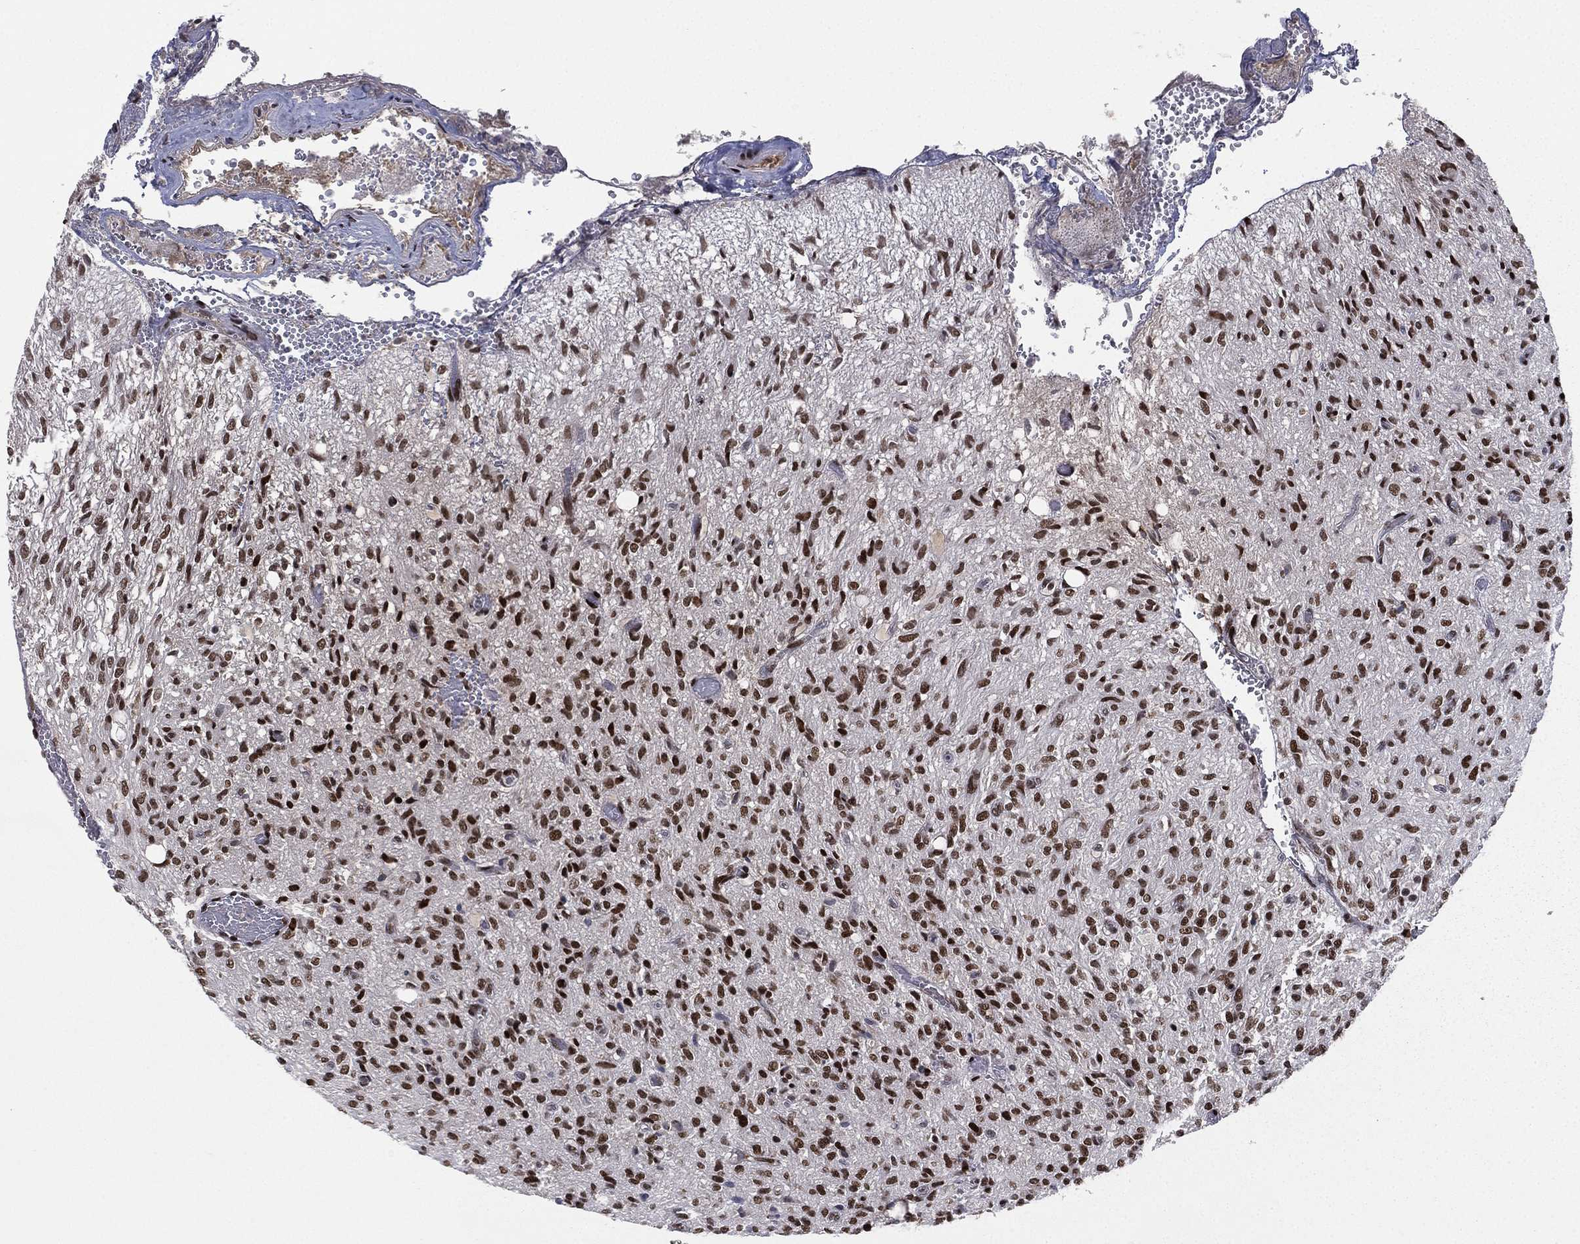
{"staining": {"intensity": "strong", "quantity": ">75%", "location": "nuclear"}, "tissue": "glioma", "cell_type": "Tumor cells", "image_type": "cancer", "snomed": [{"axis": "morphology", "description": "Glioma, malignant, High grade"}, {"axis": "topography", "description": "Brain"}], "caption": "Immunohistochemistry (IHC) photomicrograph of neoplastic tissue: high-grade glioma (malignant) stained using immunohistochemistry (IHC) exhibits high levels of strong protein expression localized specifically in the nuclear of tumor cells, appearing as a nuclear brown color.", "gene": "RTF1", "patient": {"sex": "male", "age": 64}}